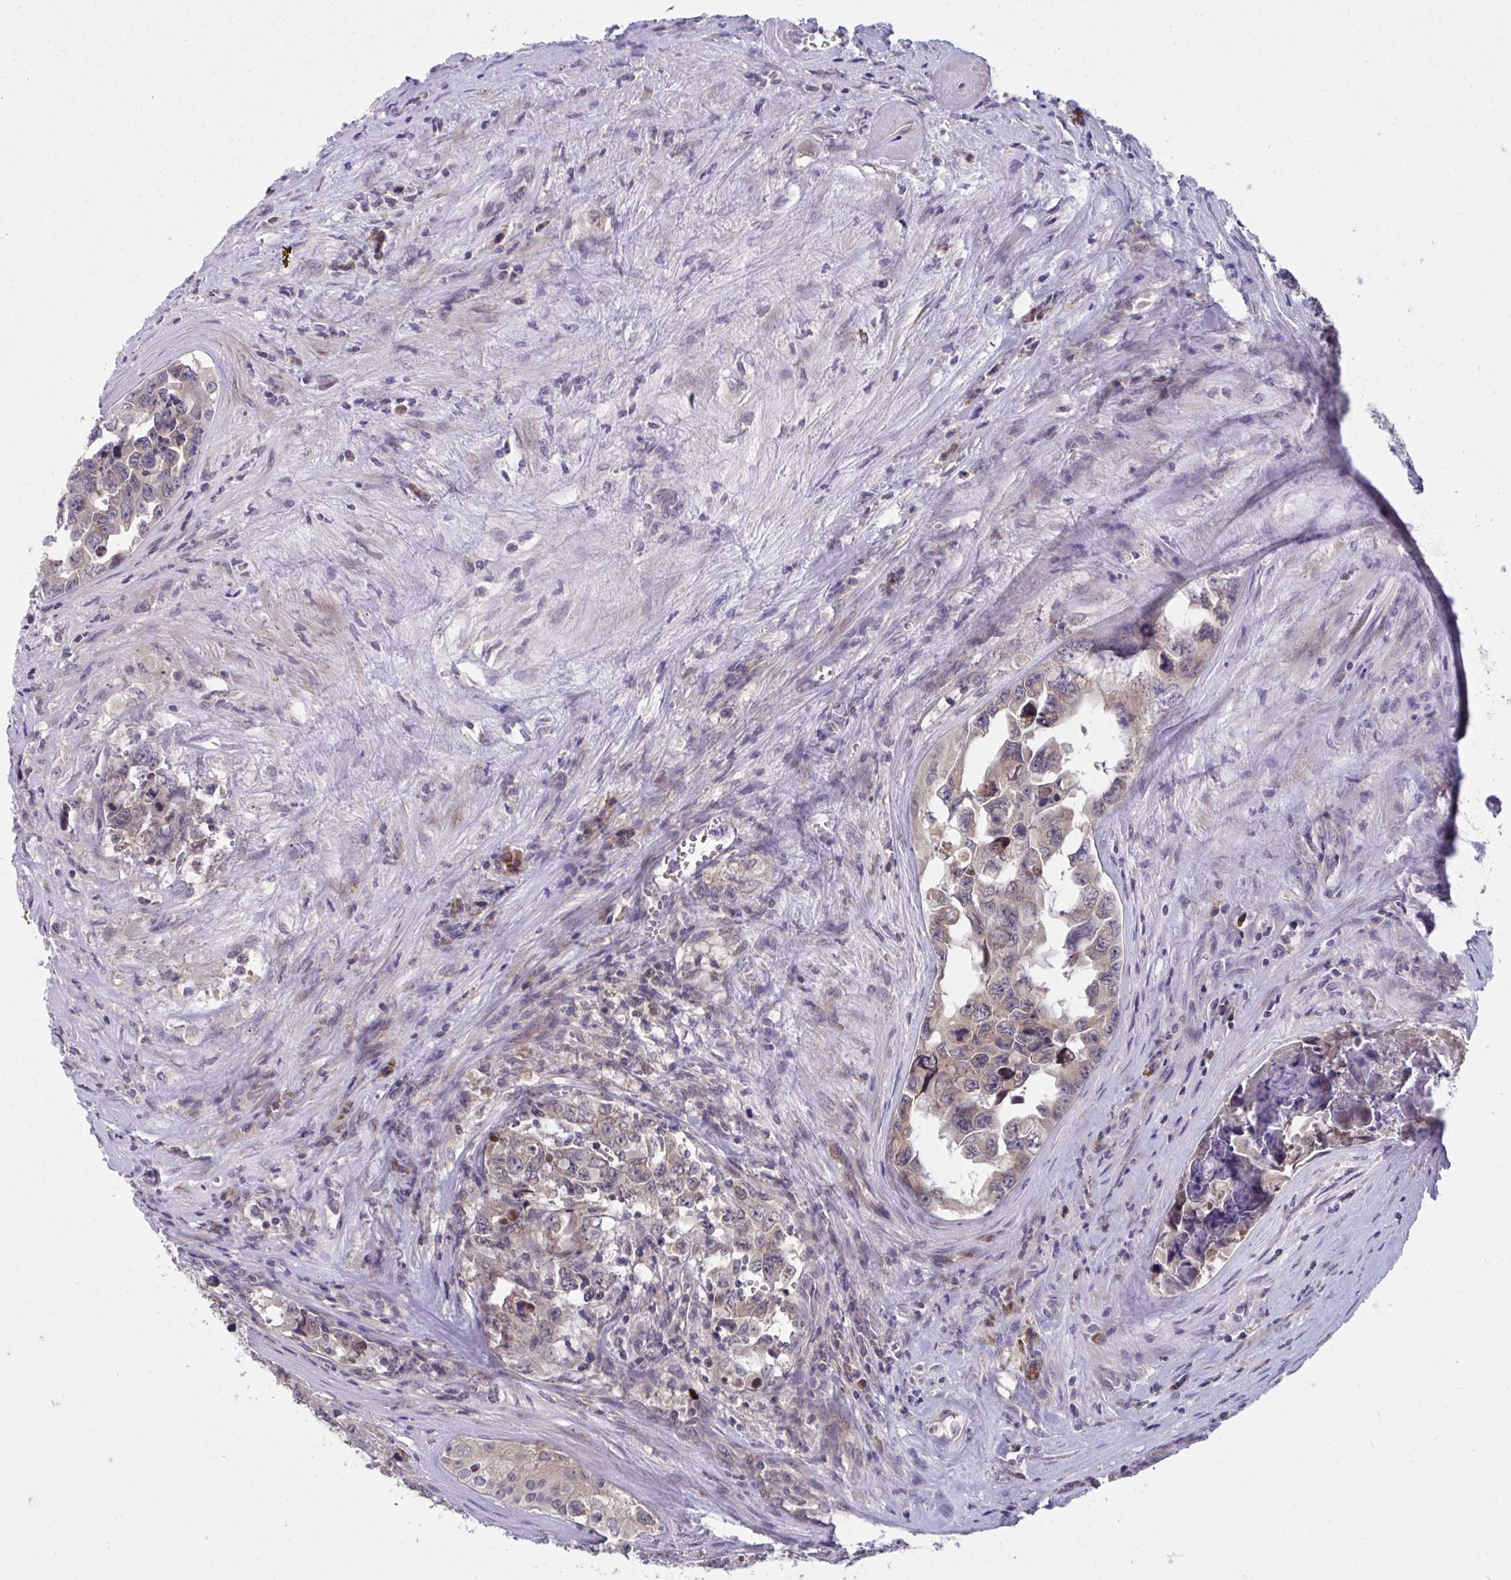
{"staining": {"intensity": "moderate", "quantity": ">75%", "location": "cytoplasmic/membranous"}, "tissue": "testis cancer", "cell_type": "Tumor cells", "image_type": "cancer", "snomed": [{"axis": "morphology", "description": "Carcinoma, Embryonal, NOS"}, {"axis": "topography", "description": "Testis"}], "caption": "Immunohistochemical staining of human testis embryonal carcinoma exhibits moderate cytoplasmic/membranous protein staining in about >75% of tumor cells.", "gene": "SUSD4", "patient": {"sex": "male", "age": 24}}